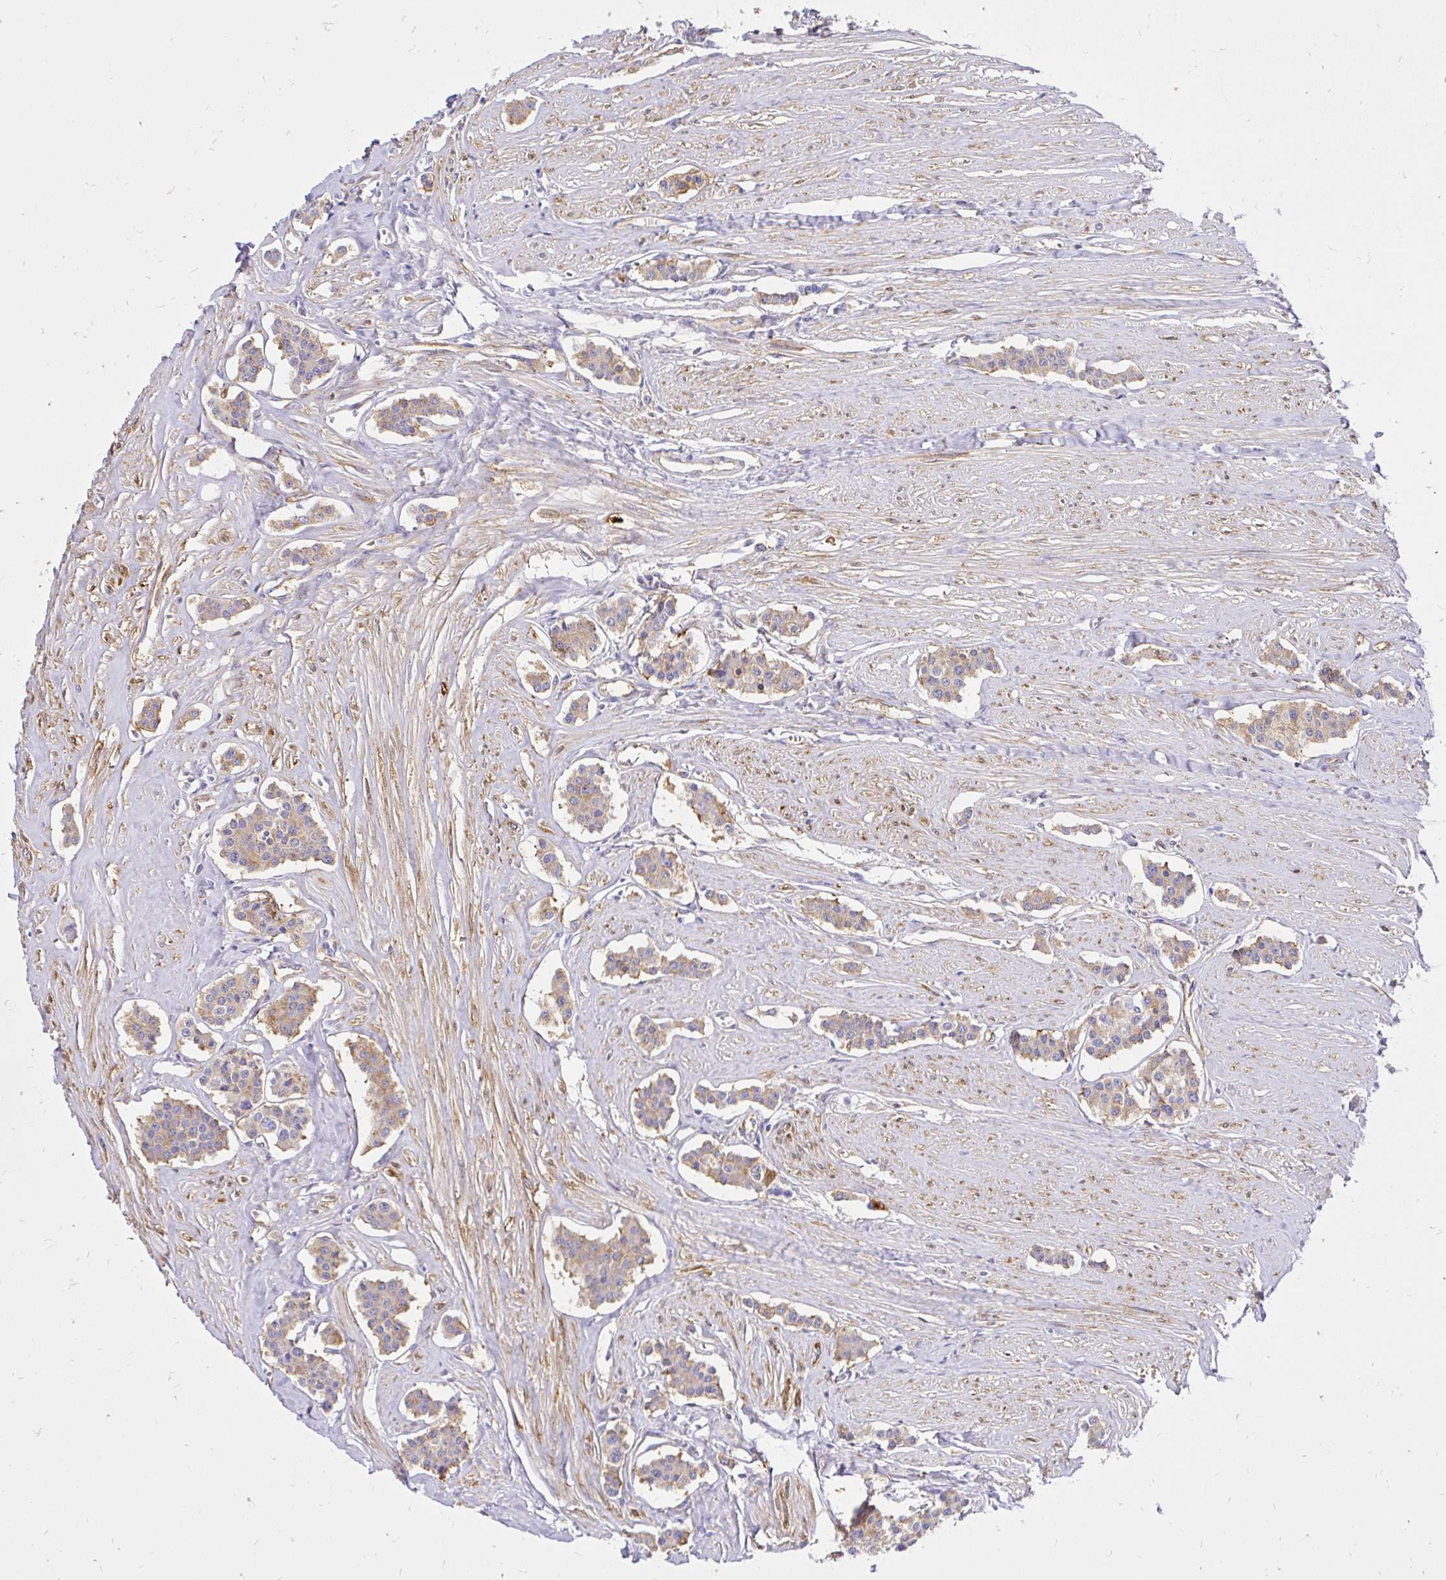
{"staining": {"intensity": "moderate", "quantity": ">75%", "location": "cytoplasmic/membranous"}, "tissue": "carcinoid", "cell_type": "Tumor cells", "image_type": "cancer", "snomed": [{"axis": "morphology", "description": "Carcinoid, malignant, NOS"}, {"axis": "topography", "description": "Small intestine"}], "caption": "Protein staining by immunohistochemistry (IHC) demonstrates moderate cytoplasmic/membranous positivity in approximately >75% of tumor cells in carcinoid (malignant). The staining was performed using DAB (3,3'-diaminobenzidine) to visualize the protein expression in brown, while the nuclei were stained in blue with hematoxylin (Magnification: 20x).", "gene": "ABCB10", "patient": {"sex": "male", "age": 60}}